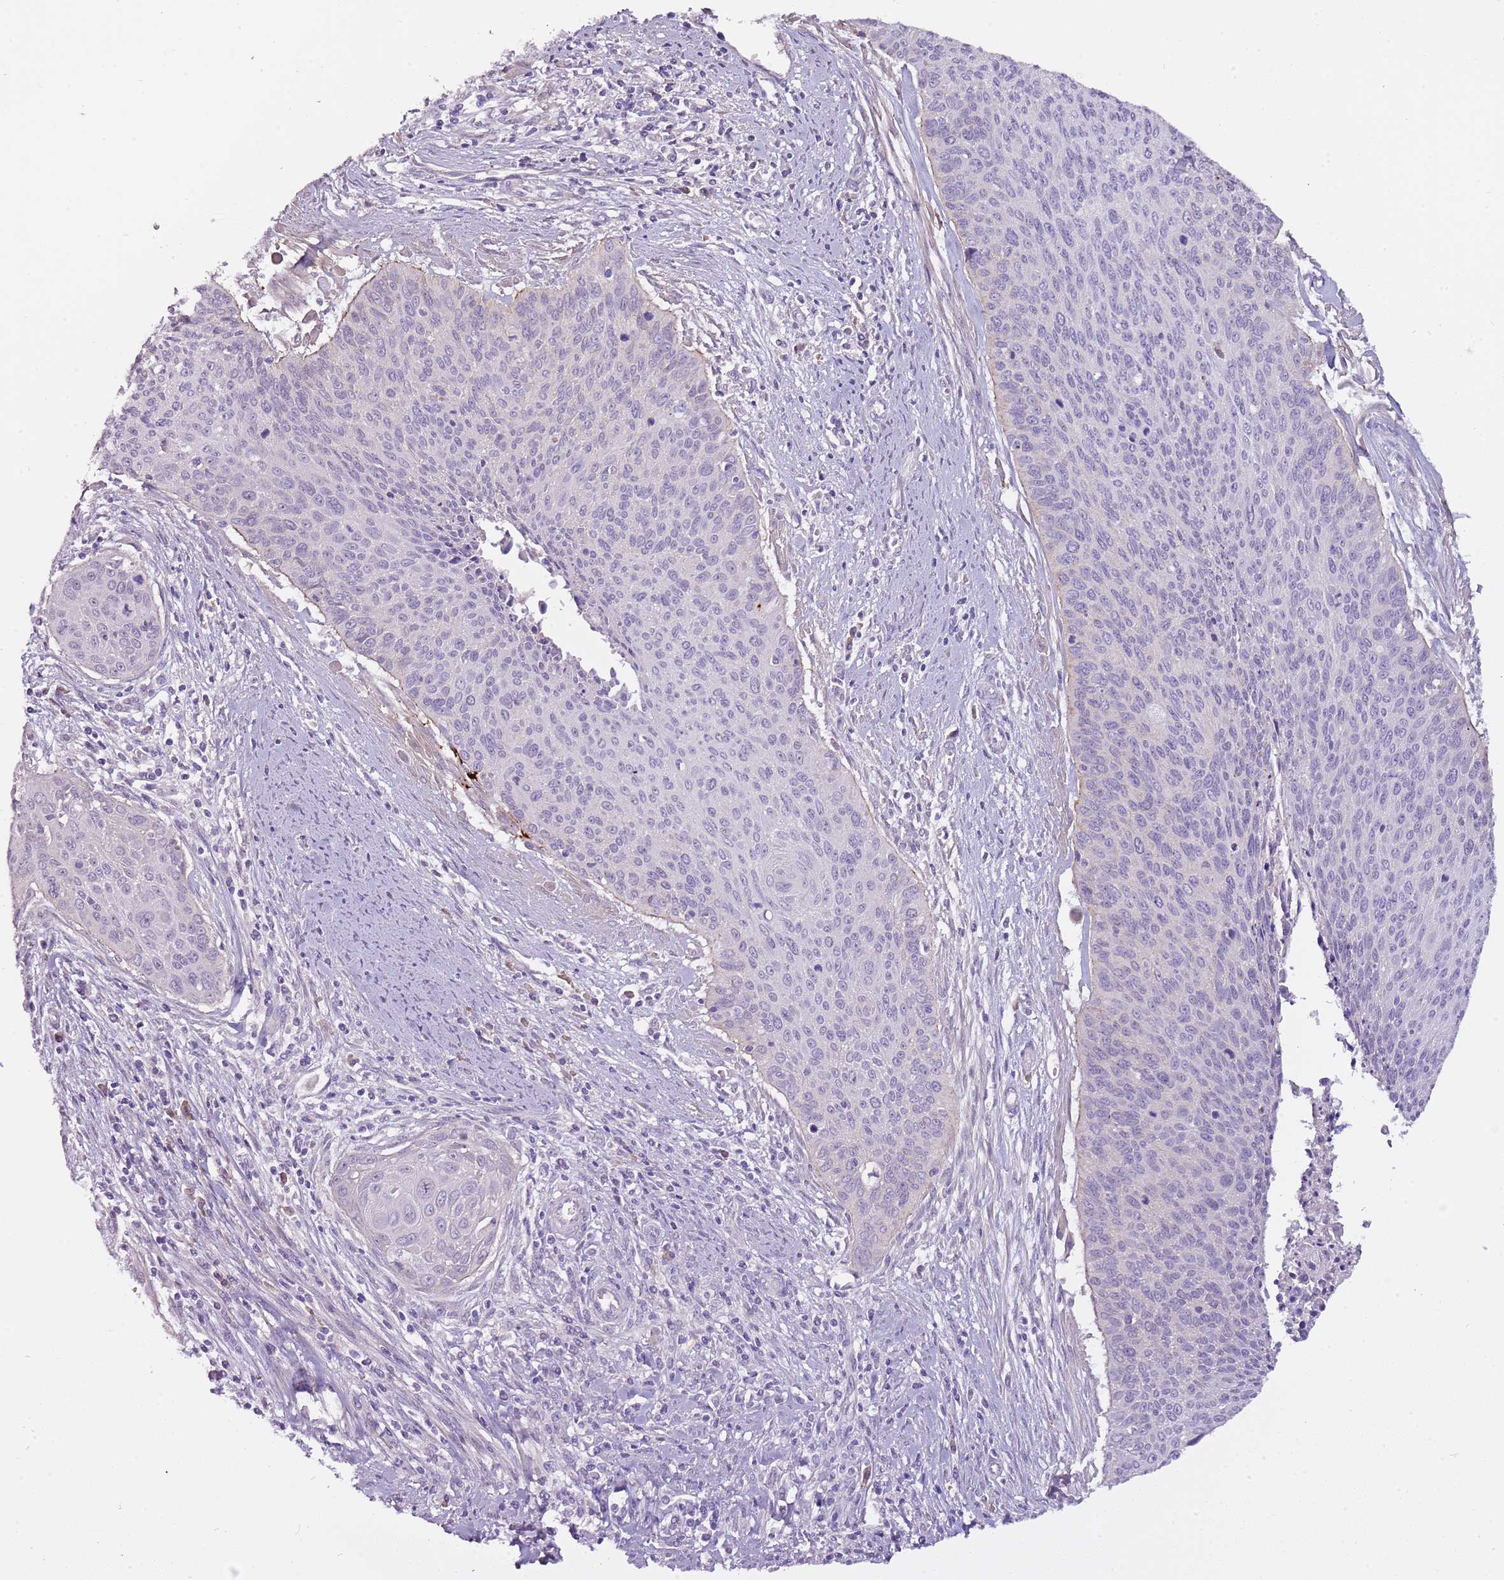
{"staining": {"intensity": "negative", "quantity": "none", "location": "none"}, "tissue": "cervical cancer", "cell_type": "Tumor cells", "image_type": "cancer", "snomed": [{"axis": "morphology", "description": "Squamous cell carcinoma, NOS"}, {"axis": "topography", "description": "Cervix"}], "caption": "The micrograph shows no staining of tumor cells in squamous cell carcinoma (cervical). The staining is performed using DAB brown chromogen with nuclei counter-stained in using hematoxylin.", "gene": "NKX2-3", "patient": {"sex": "female", "age": 55}}